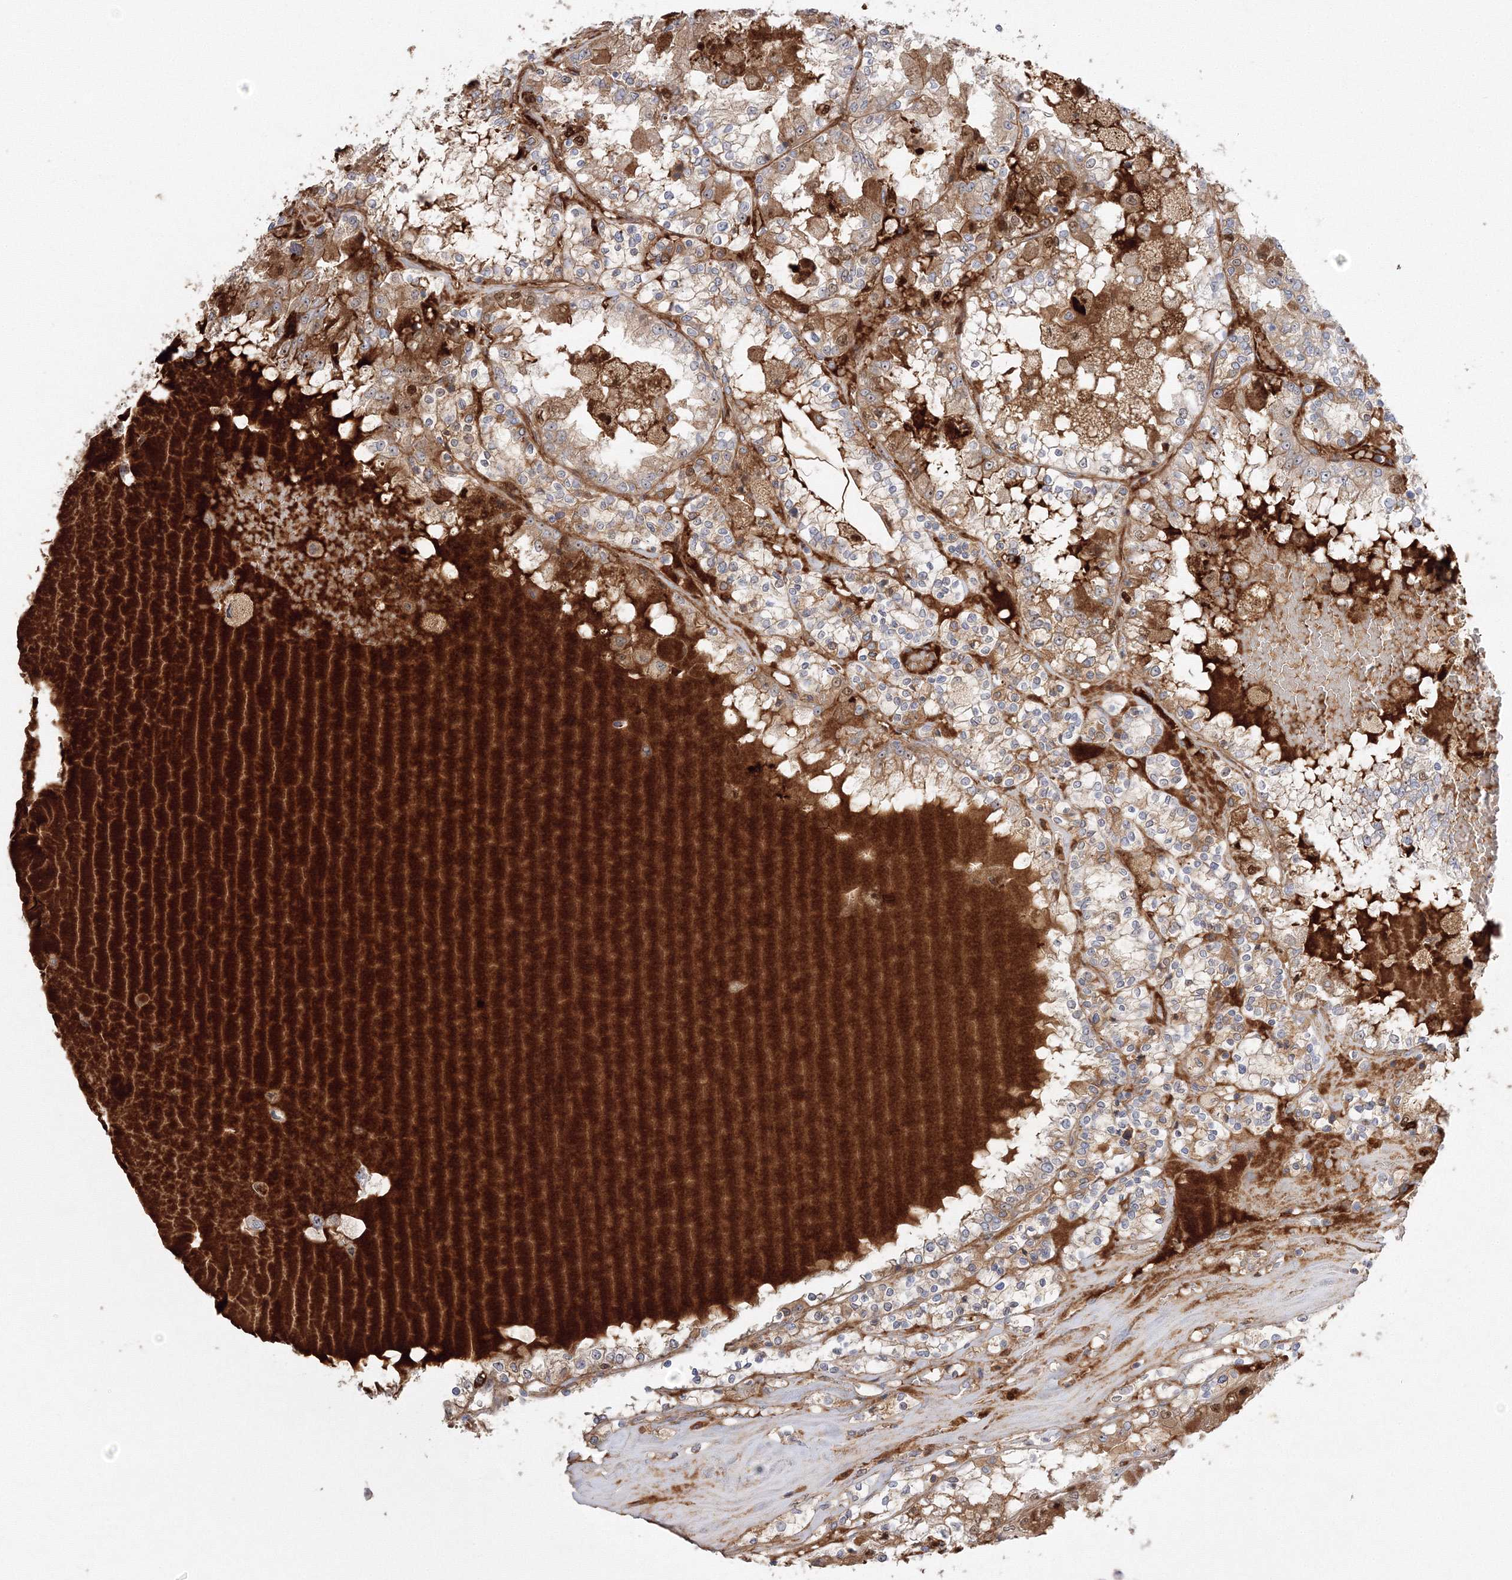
{"staining": {"intensity": "moderate", "quantity": "25%-75%", "location": "cytoplasmic/membranous,nuclear"}, "tissue": "renal cancer", "cell_type": "Tumor cells", "image_type": "cancer", "snomed": [{"axis": "morphology", "description": "Adenocarcinoma, NOS"}, {"axis": "topography", "description": "Kidney"}], "caption": "High-magnification brightfield microscopy of renal adenocarcinoma stained with DAB (3,3'-diaminobenzidine) (brown) and counterstained with hematoxylin (blue). tumor cells exhibit moderate cytoplasmic/membranous and nuclear staining is seen in about25%-75% of cells.", "gene": "NPM3", "patient": {"sex": "female", "age": 56}}